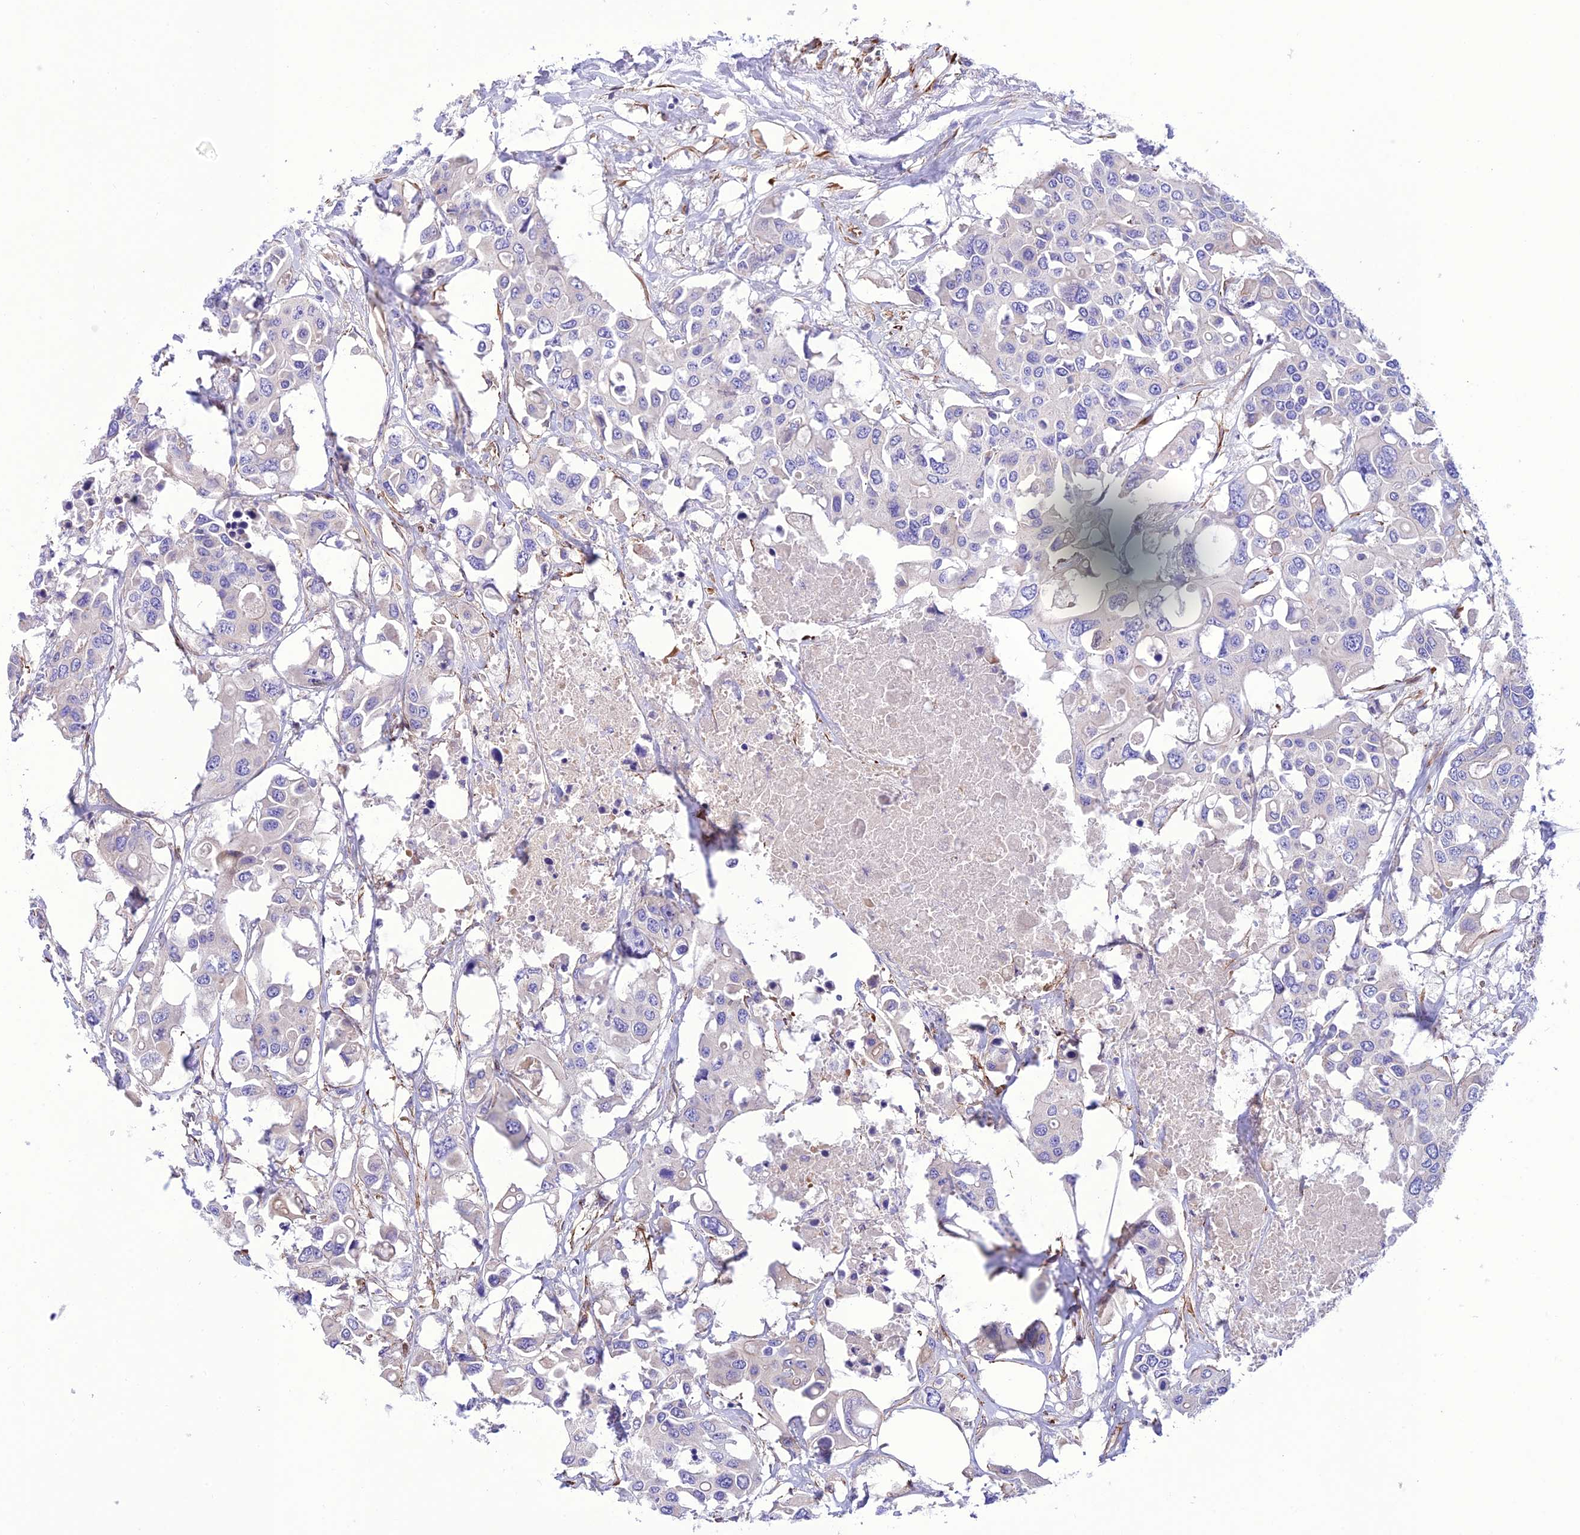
{"staining": {"intensity": "negative", "quantity": "none", "location": "none"}, "tissue": "colorectal cancer", "cell_type": "Tumor cells", "image_type": "cancer", "snomed": [{"axis": "morphology", "description": "Adenocarcinoma, NOS"}, {"axis": "topography", "description": "Colon"}], "caption": "Tumor cells are negative for brown protein staining in adenocarcinoma (colorectal).", "gene": "FRA10AC1", "patient": {"sex": "male", "age": 77}}